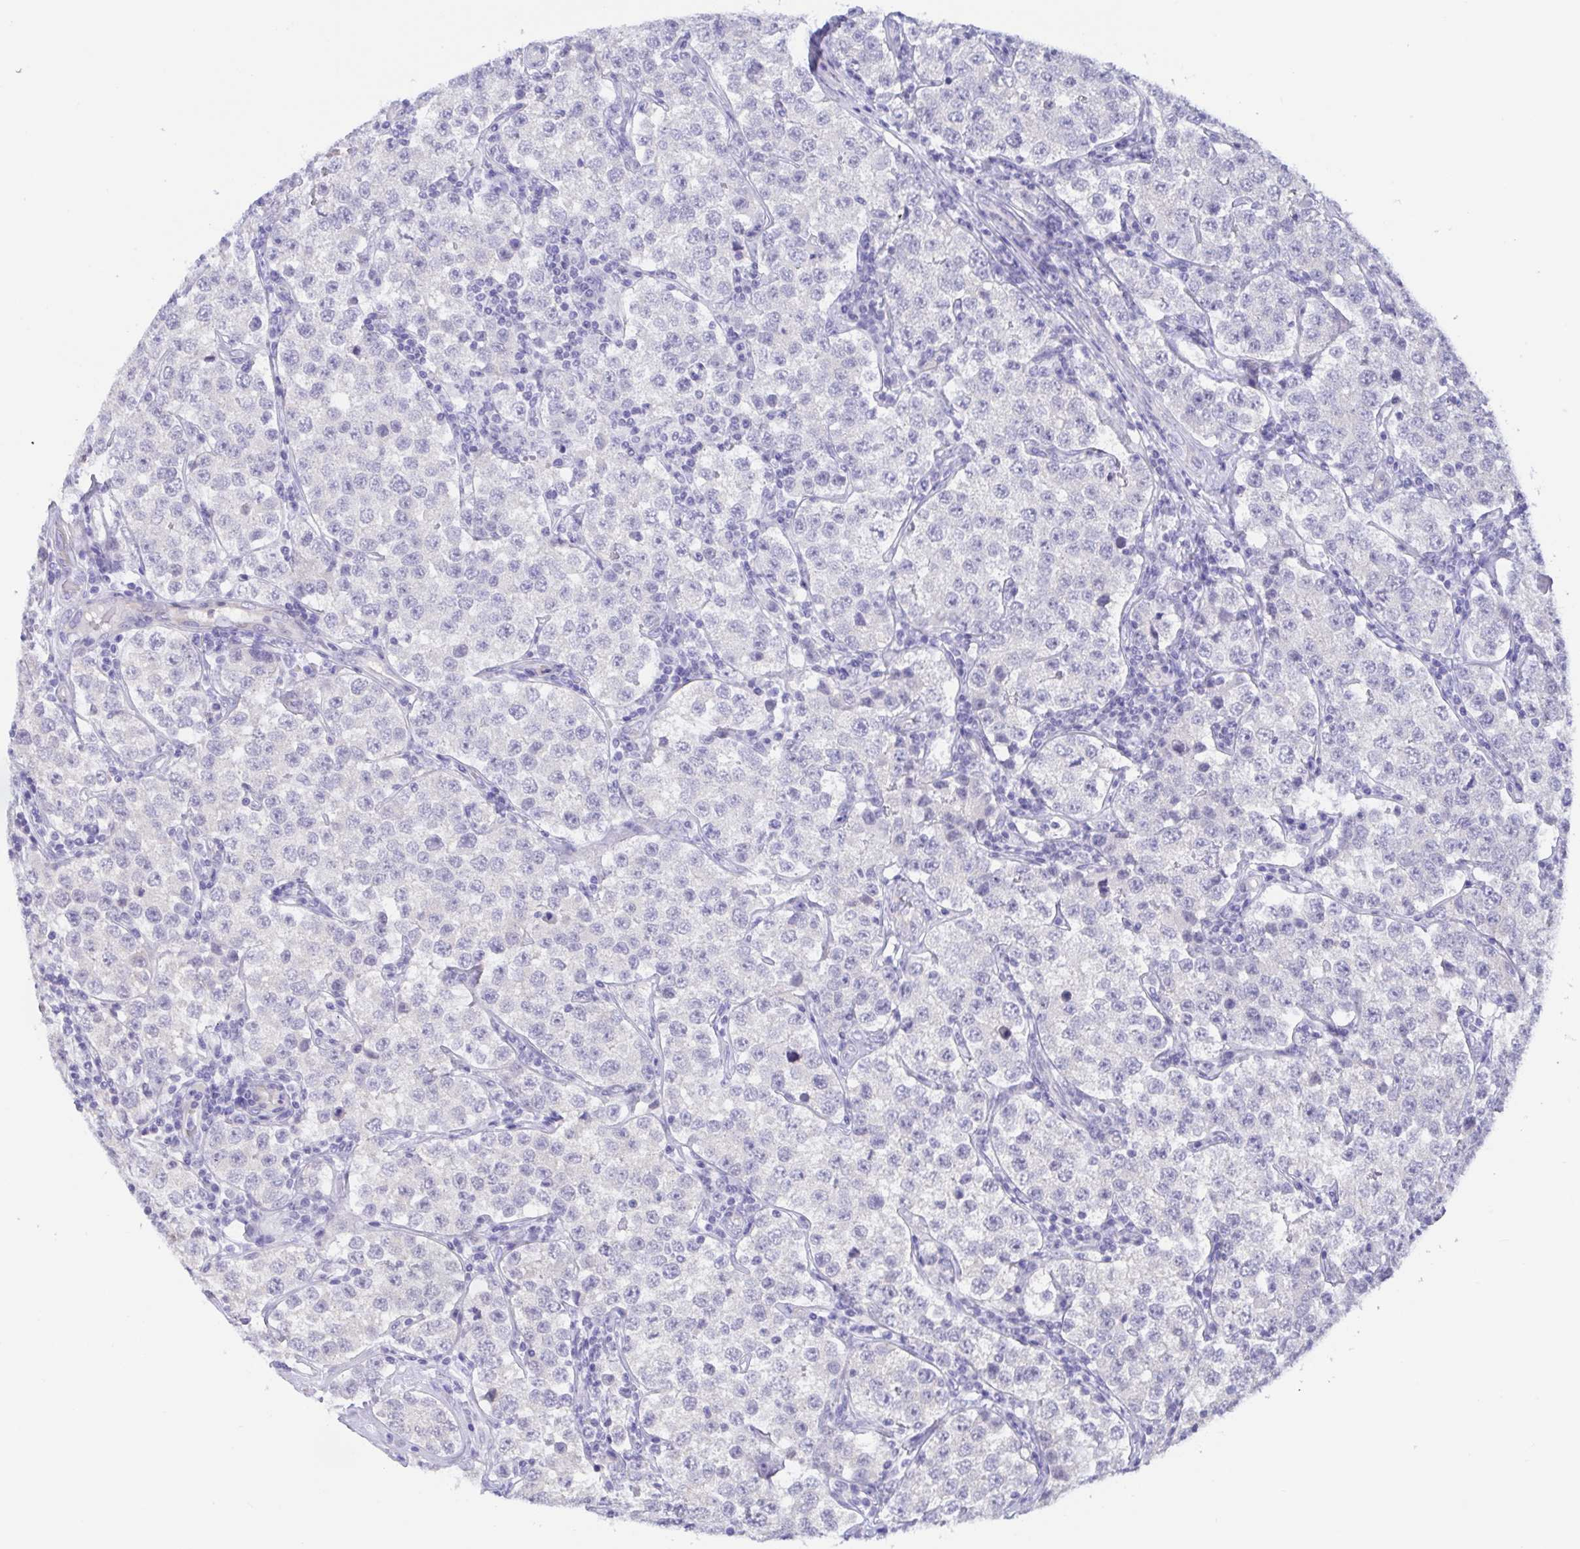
{"staining": {"intensity": "negative", "quantity": "none", "location": "none"}, "tissue": "testis cancer", "cell_type": "Tumor cells", "image_type": "cancer", "snomed": [{"axis": "morphology", "description": "Seminoma, NOS"}, {"axis": "topography", "description": "Testis"}], "caption": "This histopathology image is of testis seminoma stained with immunohistochemistry (IHC) to label a protein in brown with the nuclei are counter-stained blue. There is no positivity in tumor cells. (Brightfield microscopy of DAB immunohistochemistry (IHC) at high magnification).", "gene": "TEX12", "patient": {"sex": "male", "age": 34}}